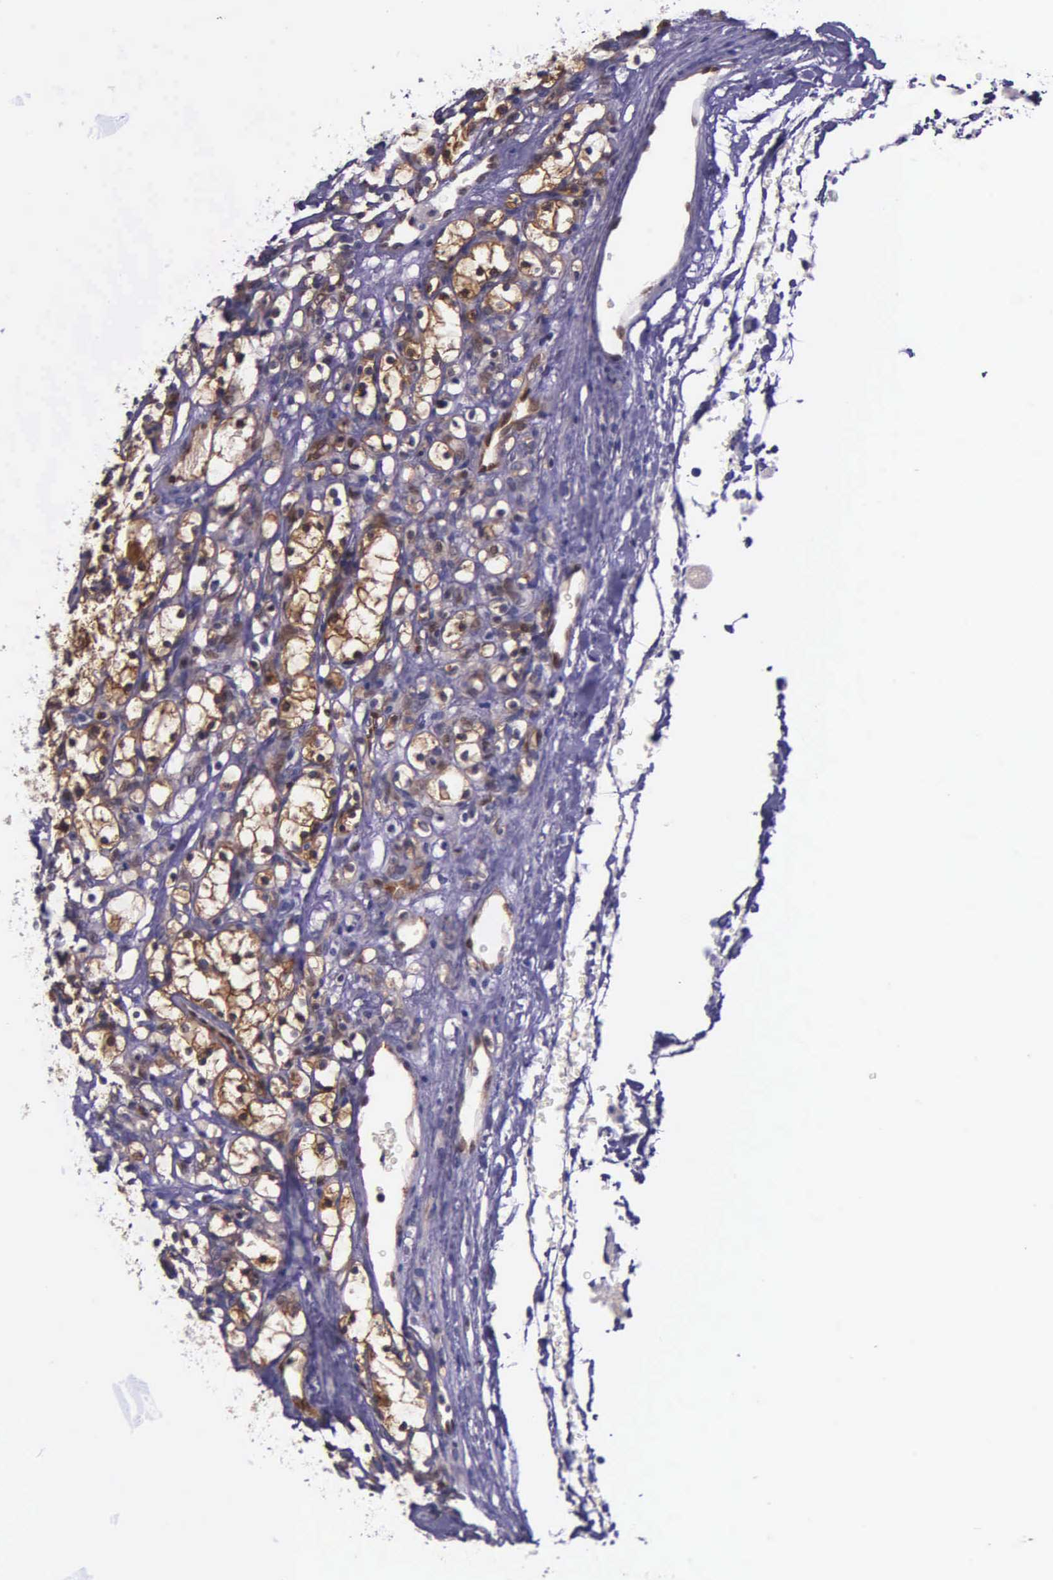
{"staining": {"intensity": "moderate", "quantity": ">75%", "location": "cytoplasmic/membranous"}, "tissue": "renal cancer", "cell_type": "Tumor cells", "image_type": "cancer", "snomed": [{"axis": "morphology", "description": "Adenocarcinoma, NOS"}, {"axis": "topography", "description": "Kidney"}], "caption": "IHC (DAB (3,3'-diaminobenzidine)) staining of adenocarcinoma (renal) shows moderate cytoplasmic/membranous protein expression in approximately >75% of tumor cells. (Stains: DAB (3,3'-diaminobenzidine) in brown, nuclei in blue, Microscopy: brightfield microscopy at high magnification).", "gene": "GMPR2", "patient": {"sex": "female", "age": 83}}